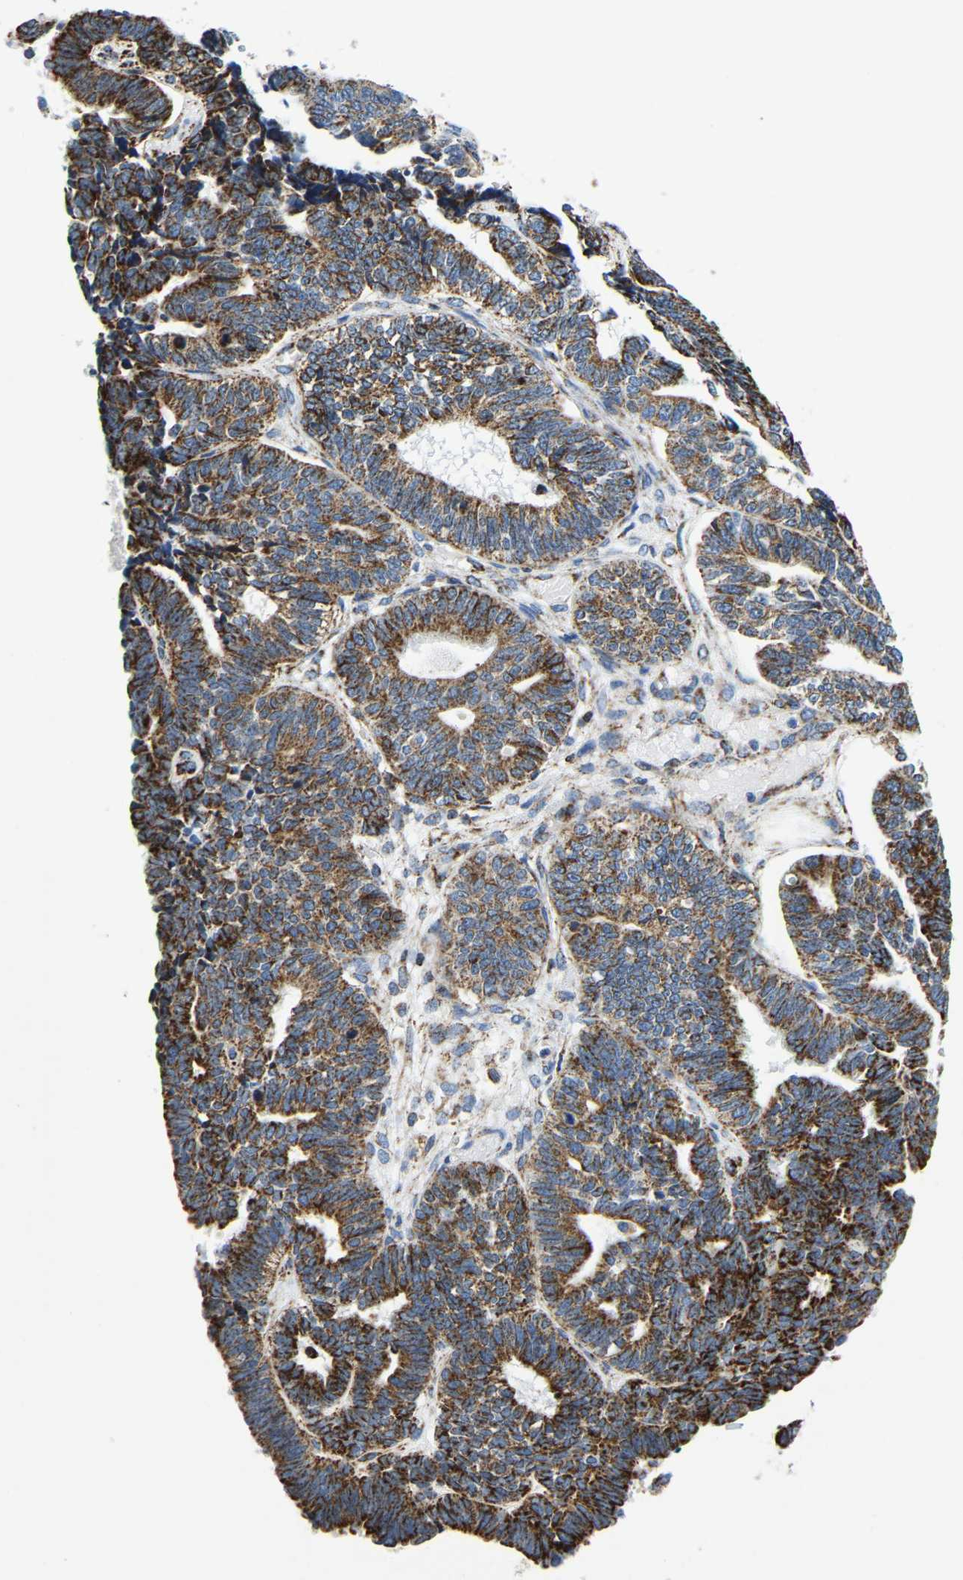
{"staining": {"intensity": "strong", "quantity": "25%-75%", "location": "cytoplasmic/membranous"}, "tissue": "endometrial cancer", "cell_type": "Tumor cells", "image_type": "cancer", "snomed": [{"axis": "morphology", "description": "Adenocarcinoma, NOS"}, {"axis": "topography", "description": "Endometrium"}], "caption": "A high amount of strong cytoplasmic/membranous positivity is present in about 25%-75% of tumor cells in endometrial cancer (adenocarcinoma) tissue.", "gene": "SFXN1", "patient": {"sex": "female", "age": 70}}